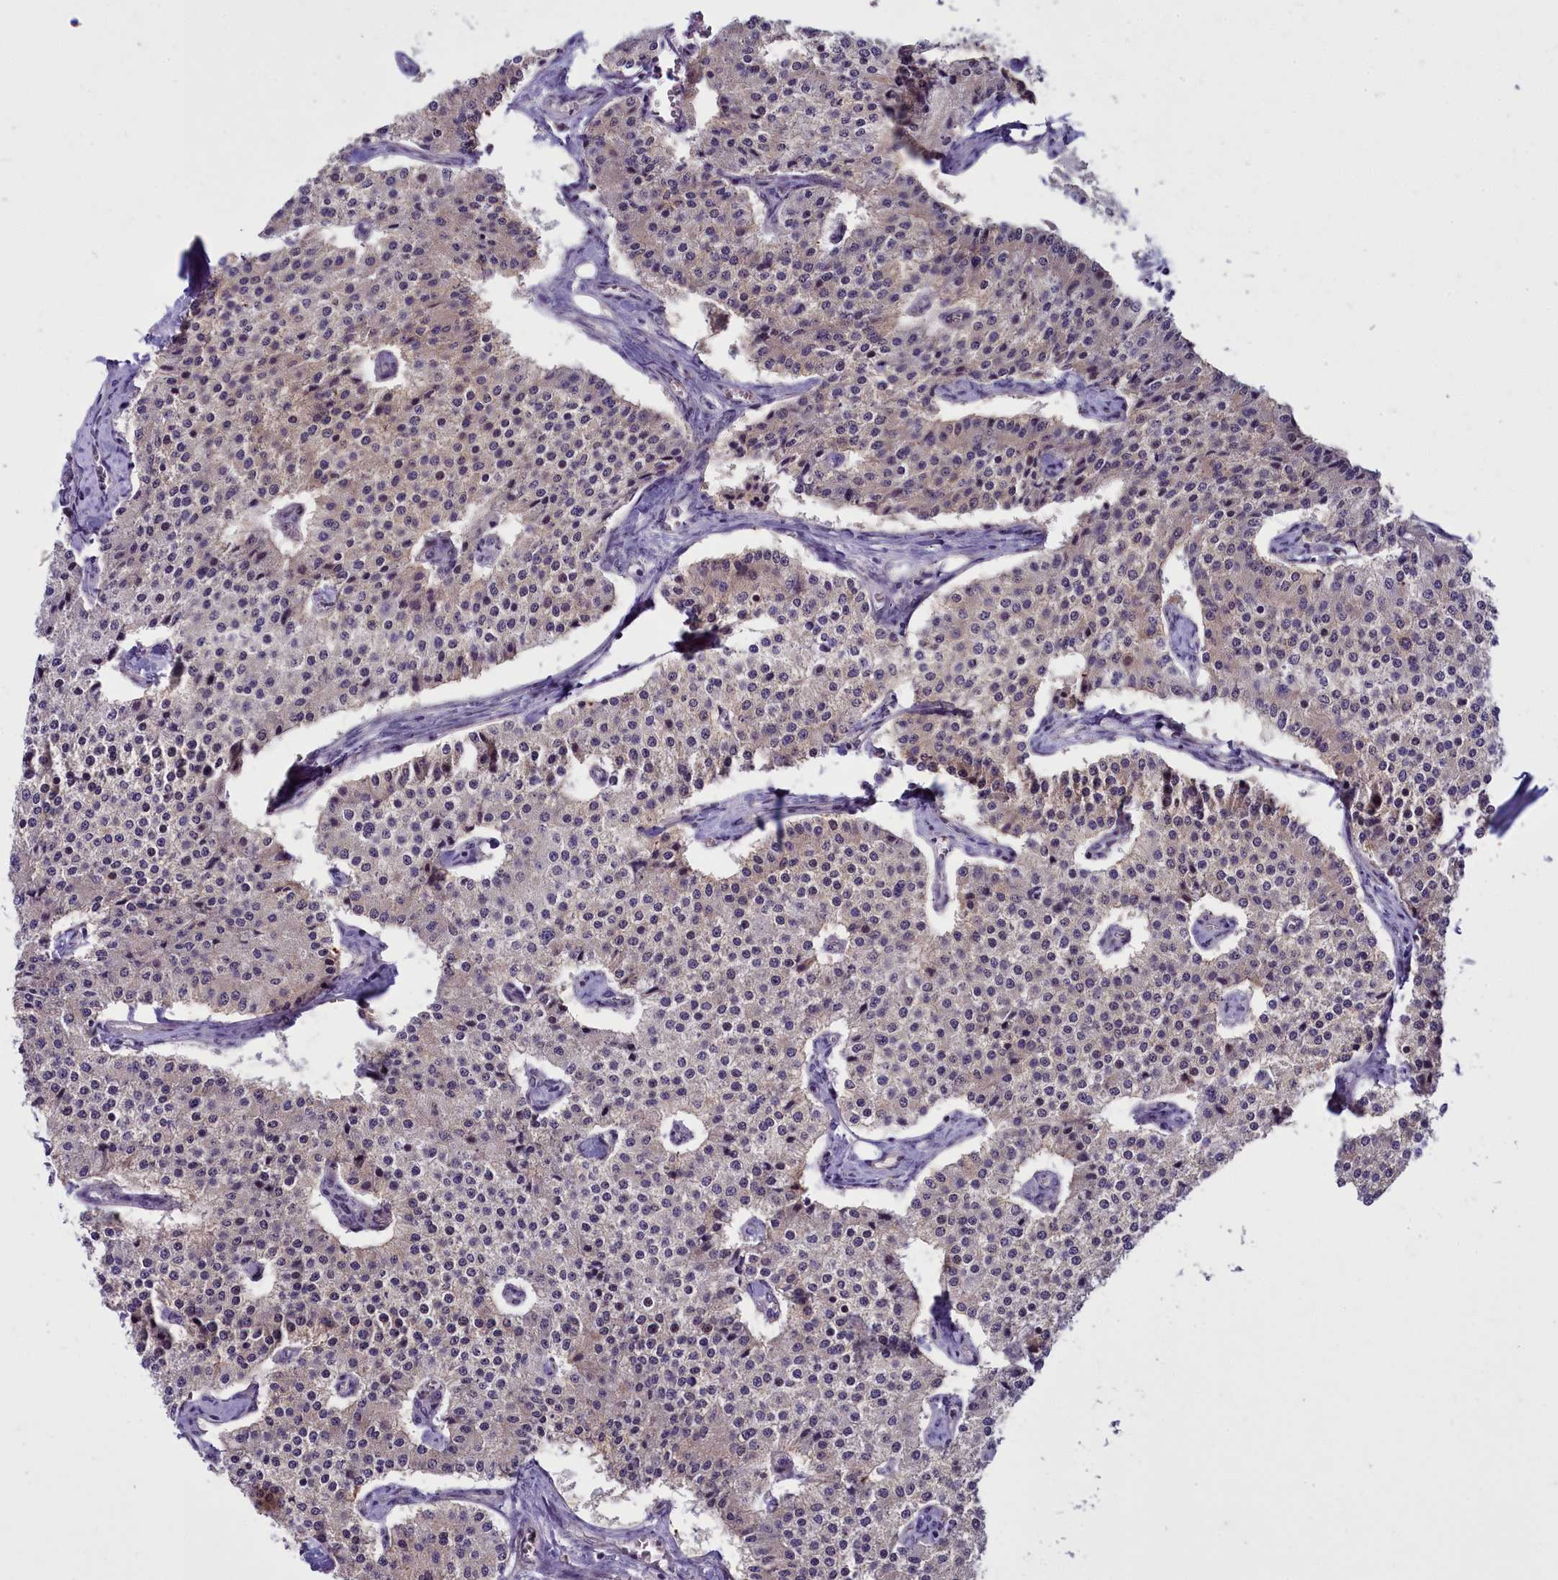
{"staining": {"intensity": "negative", "quantity": "none", "location": "none"}, "tissue": "carcinoid", "cell_type": "Tumor cells", "image_type": "cancer", "snomed": [{"axis": "morphology", "description": "Carcinoid, malignant, NOS"}, {"axis": "topography", "description": "Colon"}], "caption": "This is a histopathology image of immunohistochemistry (IHC) staining of carcinoid, which shows no staining in tumor cells.", "gene": "BCAR1", "patient": {"sex": "female", "age": 52}}